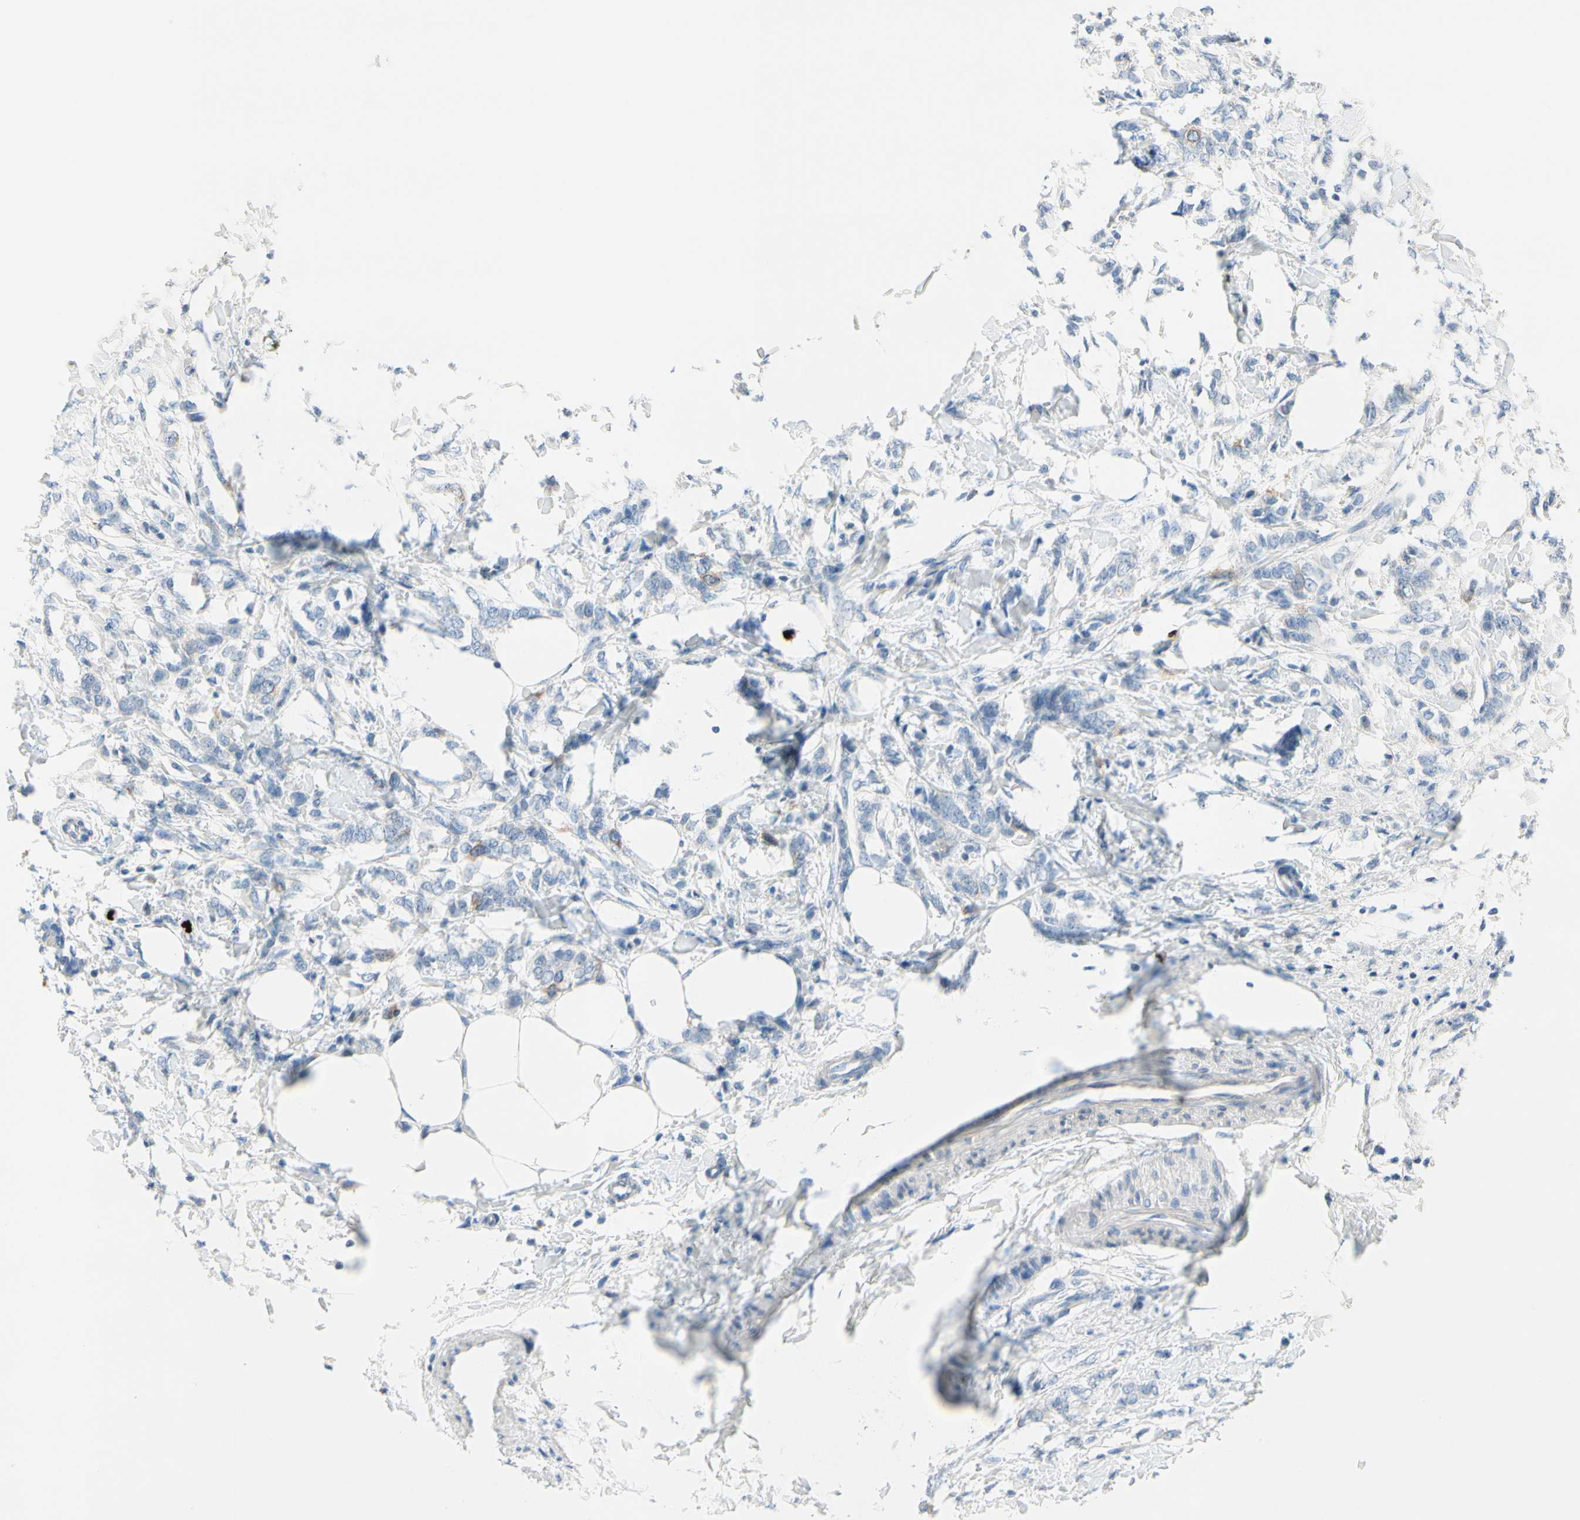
{"staining": {"intensity": "negative", "quantity": "none", "location": "none"}, "tissue": "breast cancer", "cell_type": "Tumor cells", "image_type": "cancer", "snomed": [{"axis": "morphology", "description": "Lobular carcinoma, in situ"}, {"axis": "morphology", "description": "Lobular carcinoma"}, {"axis": "topography", "description": "Breast"}], "caption": "Immunohistochemical staining of human breast cancer demonstrates no significant positivity in tumor cells. (DAB (3,3'-diaminobenzidine) immunohistochemistry visualized using brightfield microscopy, high magnification).", "gene": "CKAP2", "patient": {"sex": "female", "age": 41}}